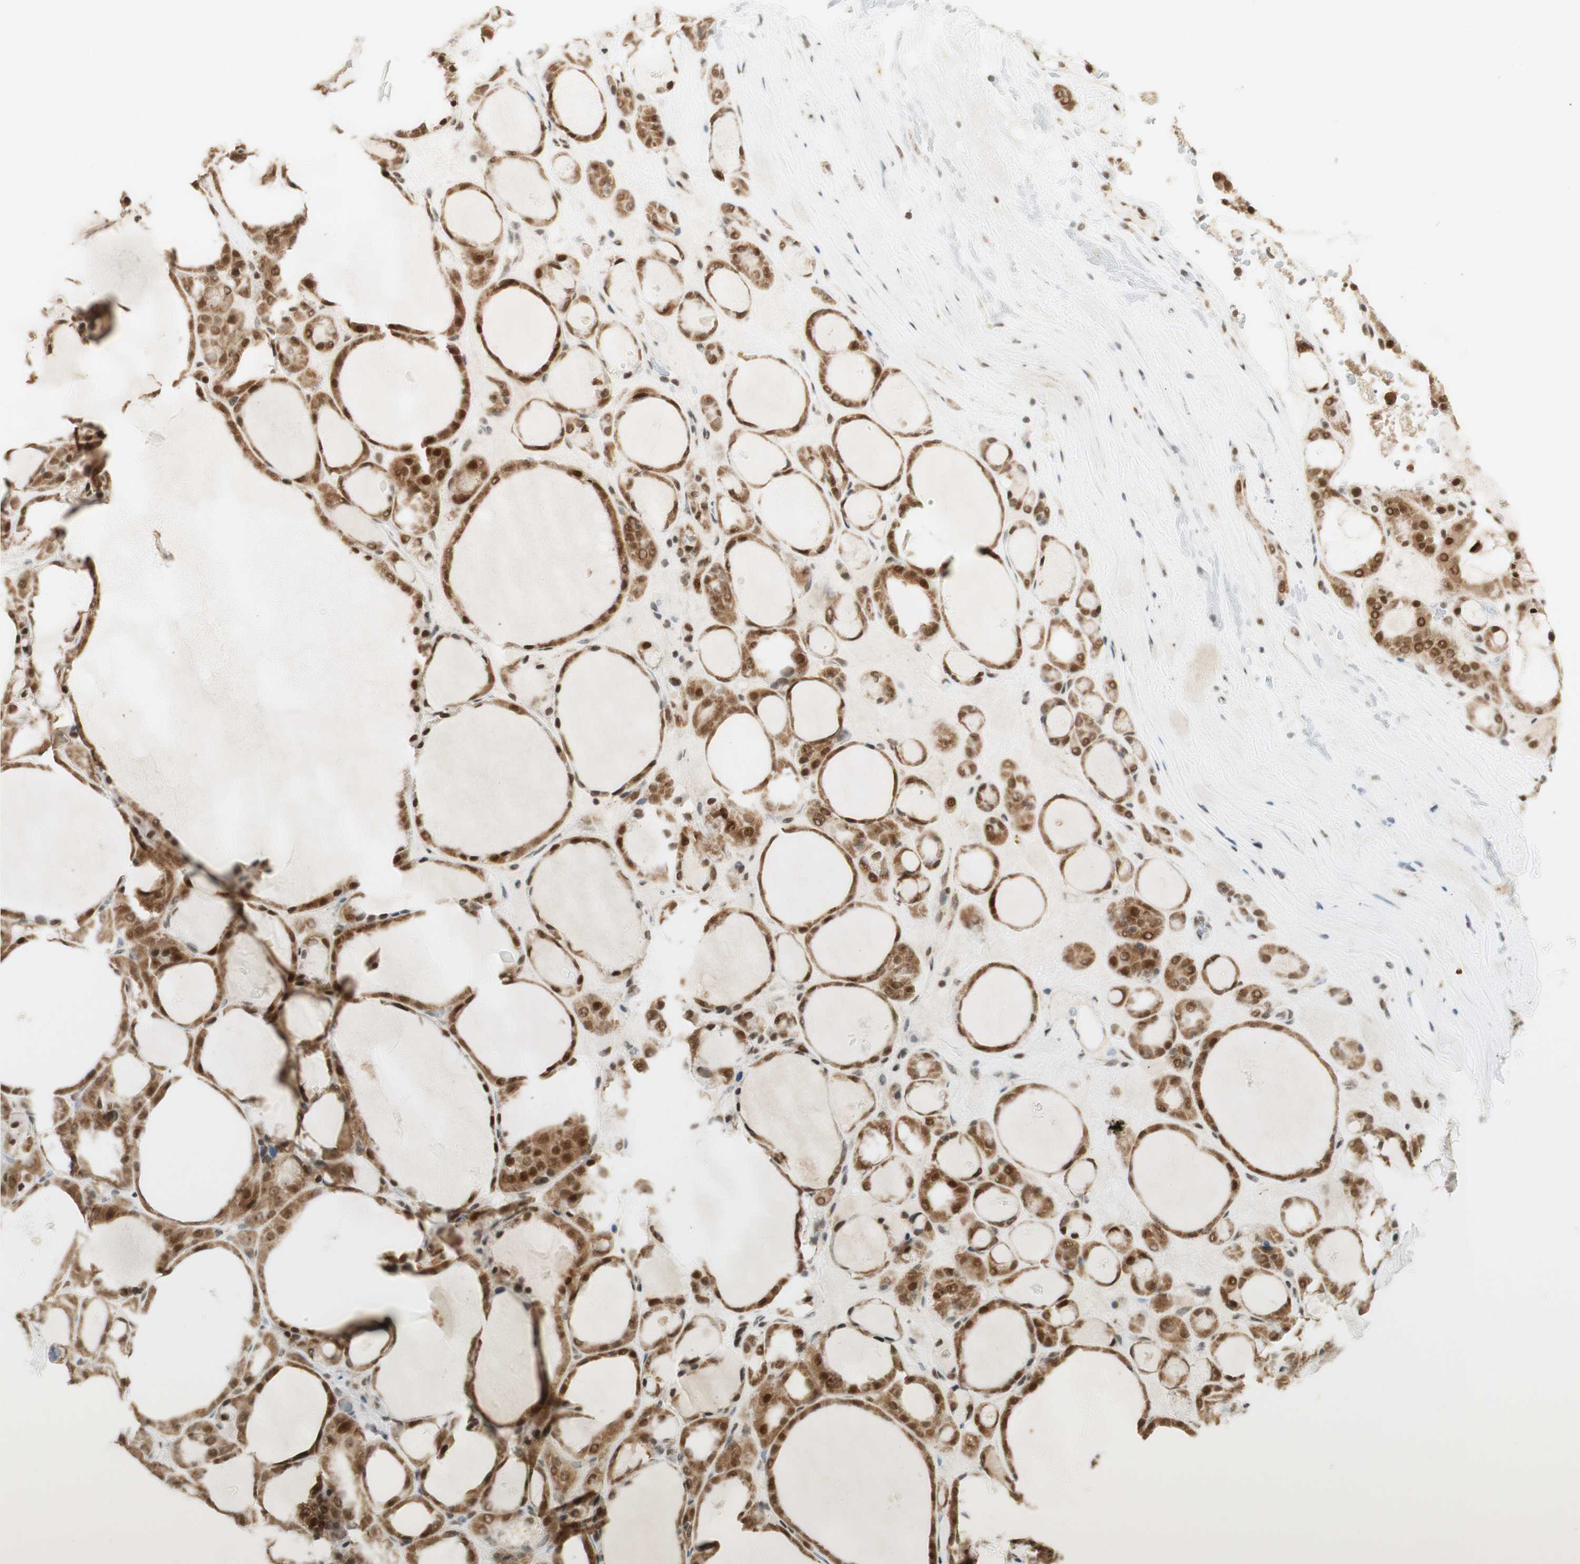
{"staining": {"intensity": "strong", "quantity": ">75%", "location": "cytoplasmic/membranous,nuclear"}, "tissue": "thyroid gland", "cell_type": "Glandular cells", "image_type": "normal", "snomed": [{"axis": "morphology", "description": "Normal tissue, NOS"}, {"axis": "morphology", "description": "Carcinoma, NOS"}, {"axis": "topography", "description": "Thyroid gland"}], "caption": "An image of thyroid gland stained for a protein reveals strong cytoplasmic/membranous,nuclear brown staining in glandular cells. (brown staining indicates protein expression, while blue staining denotes nuclei).", "gene": "ZNF782", "patient": {"sex": "female", "age": 86}}